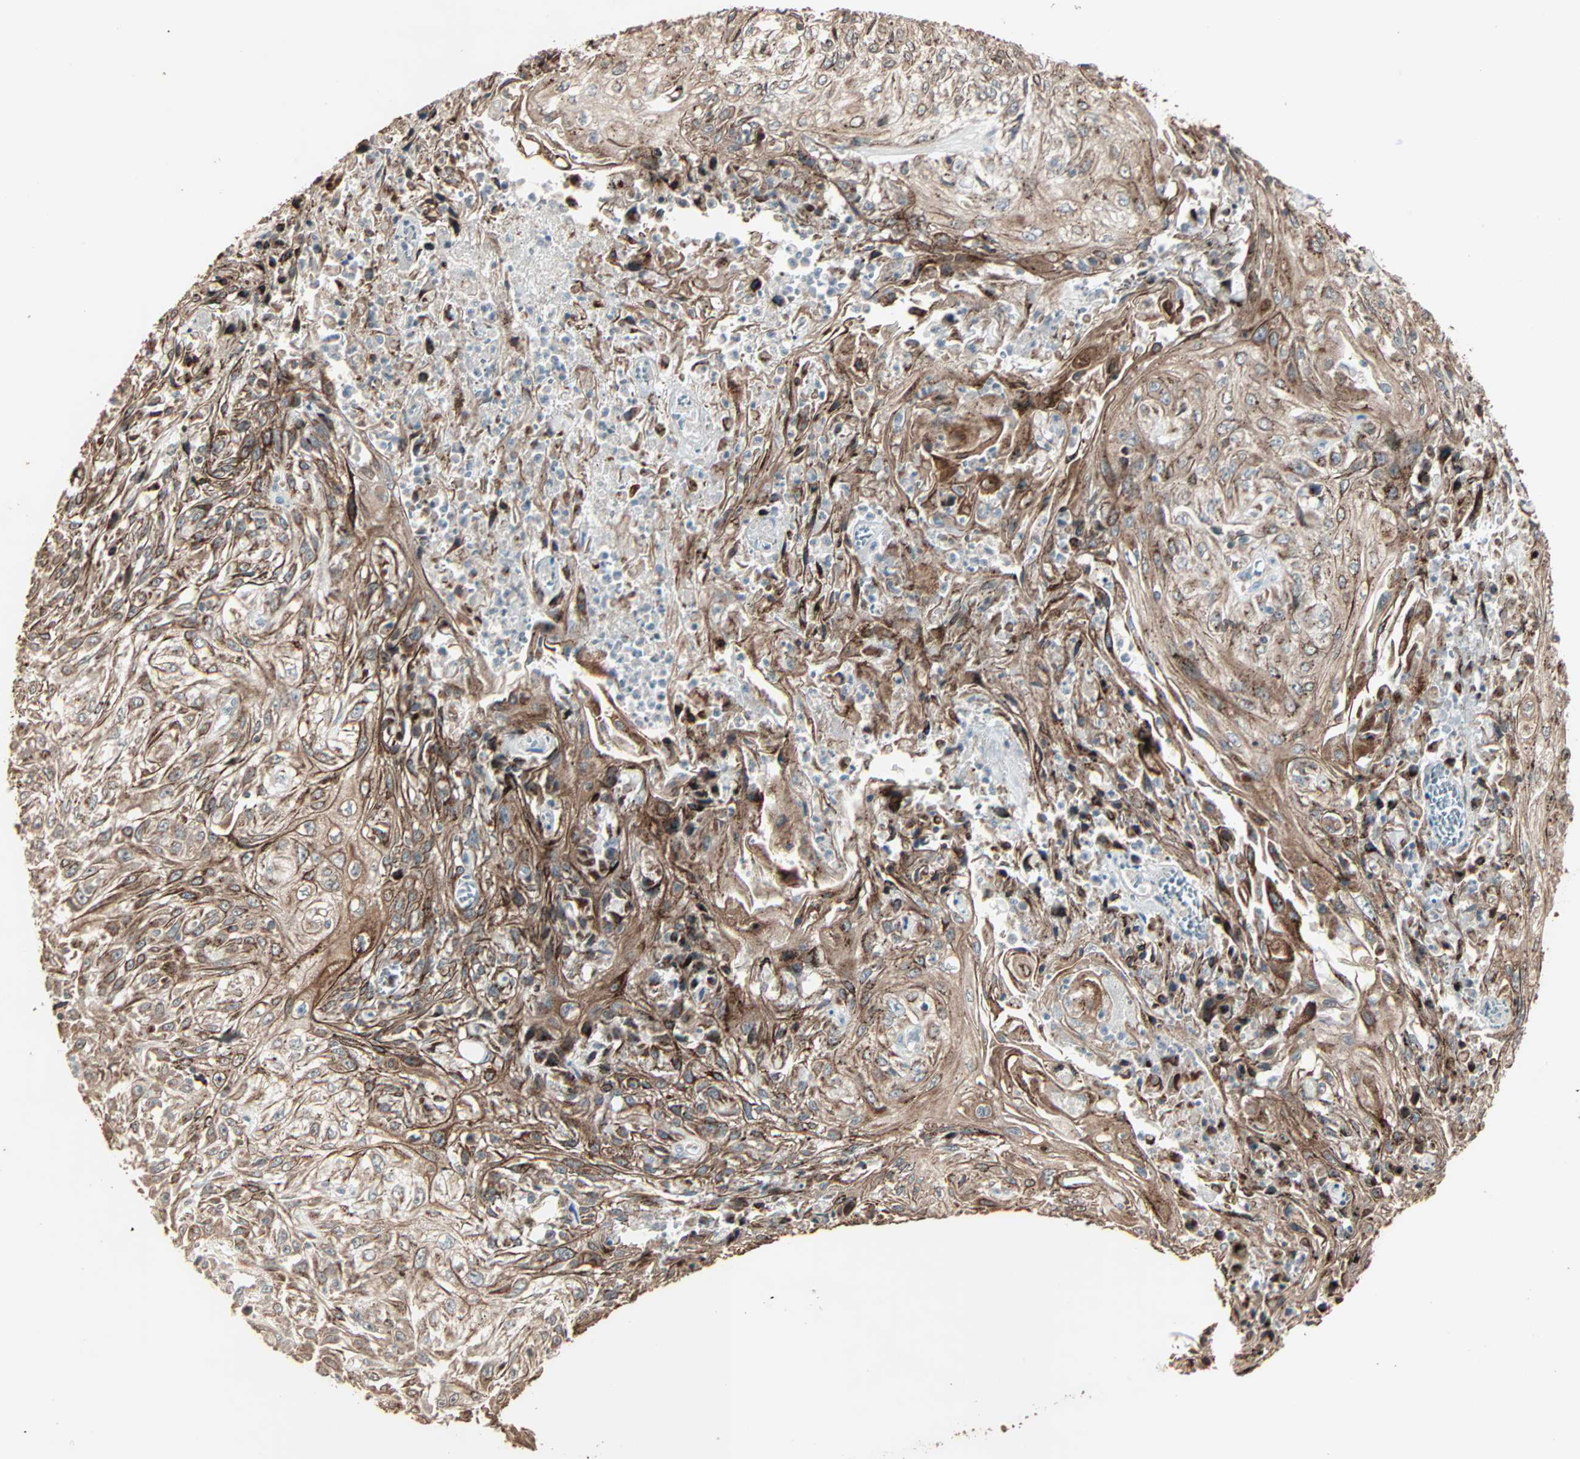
{"staining": {"intensity": "strong", "quantity": ">75%", "location": "cytoplasmic/membranous"}, "tissue": "skin cancer", "cell_type": "Tumor cells", "image_type": "cancer", "snomed": [{"axis": "morphology", "description": "Squamous cell carcinoma, NOS"}, {"axis": "morphology", "description": "Squamous cell carcinoma, metastatic, NOS"}, {"axis": "topography", "description": "Skin"}, {"axis": "topography", "description": "Lymph node"}], "caption": "Immunohistochemical staining of human skin cancer displays strong cytoplasmic/membranous protein positivity in approximately >75% of tumor cells.", "gene": "CALCRL", "patient": {"sex": "male", "age": 75}}